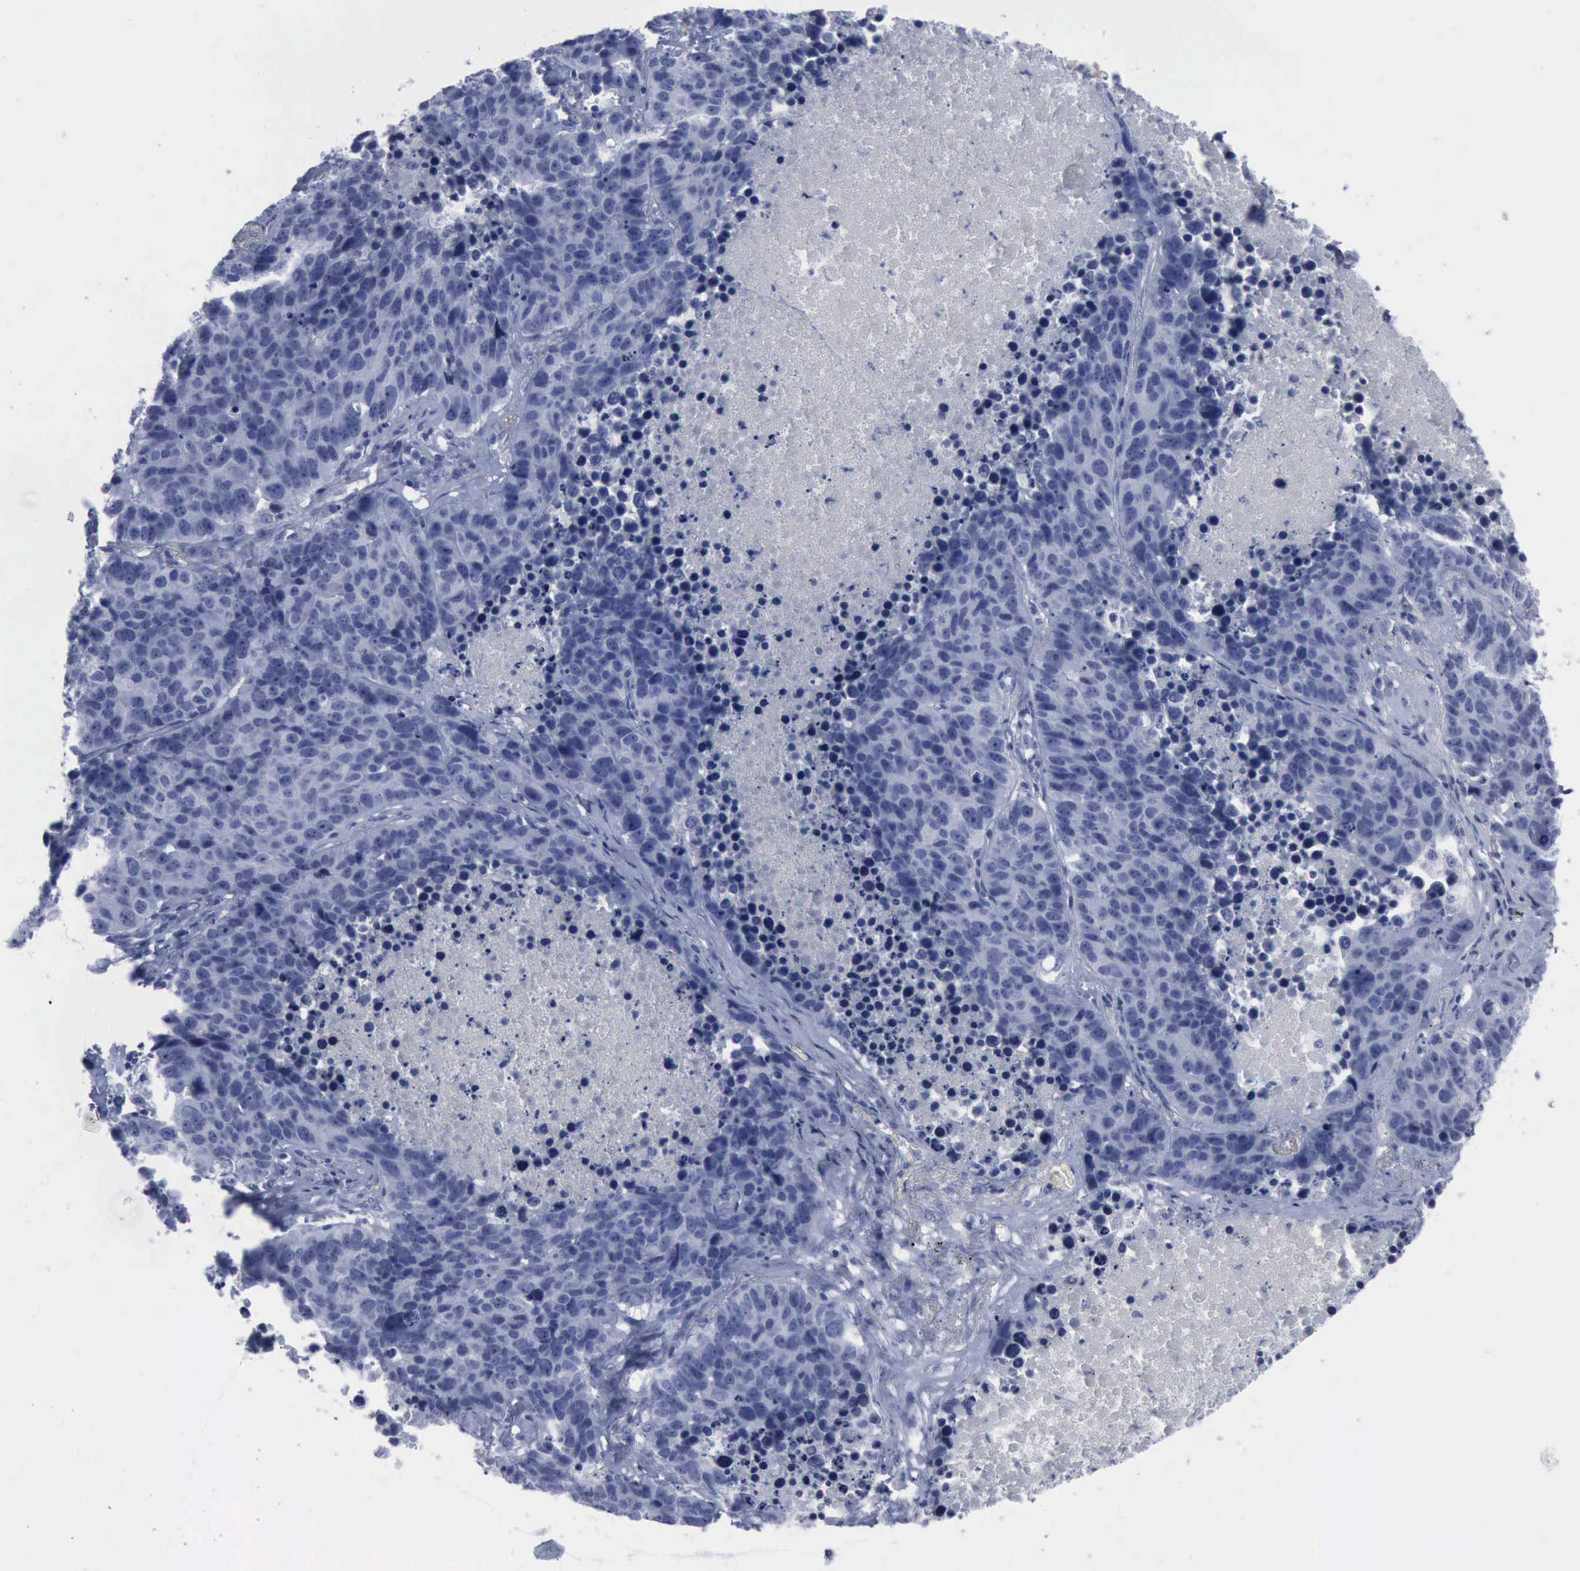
{"staining": {"intensity": "negative", "quantity": "none", "location": "none"}, "tissue": "lung cancer", "cell_type": "Tumor cells", "image_type": "cancer", "snomed": [{"axis": "morphology", "description": "Carcinoid, malignant, NOS"}, {"axis": "topography", "description": "Lung"}], "caption": "Immunohistochemistry image of neoplastic tissue: lung cancer stained with DAB (3,3'-diaminobenzidine) displays no significant protein expression in tumor cells.", "gene": "NGFR", "patient": {"sex": "male", "age": 60}}